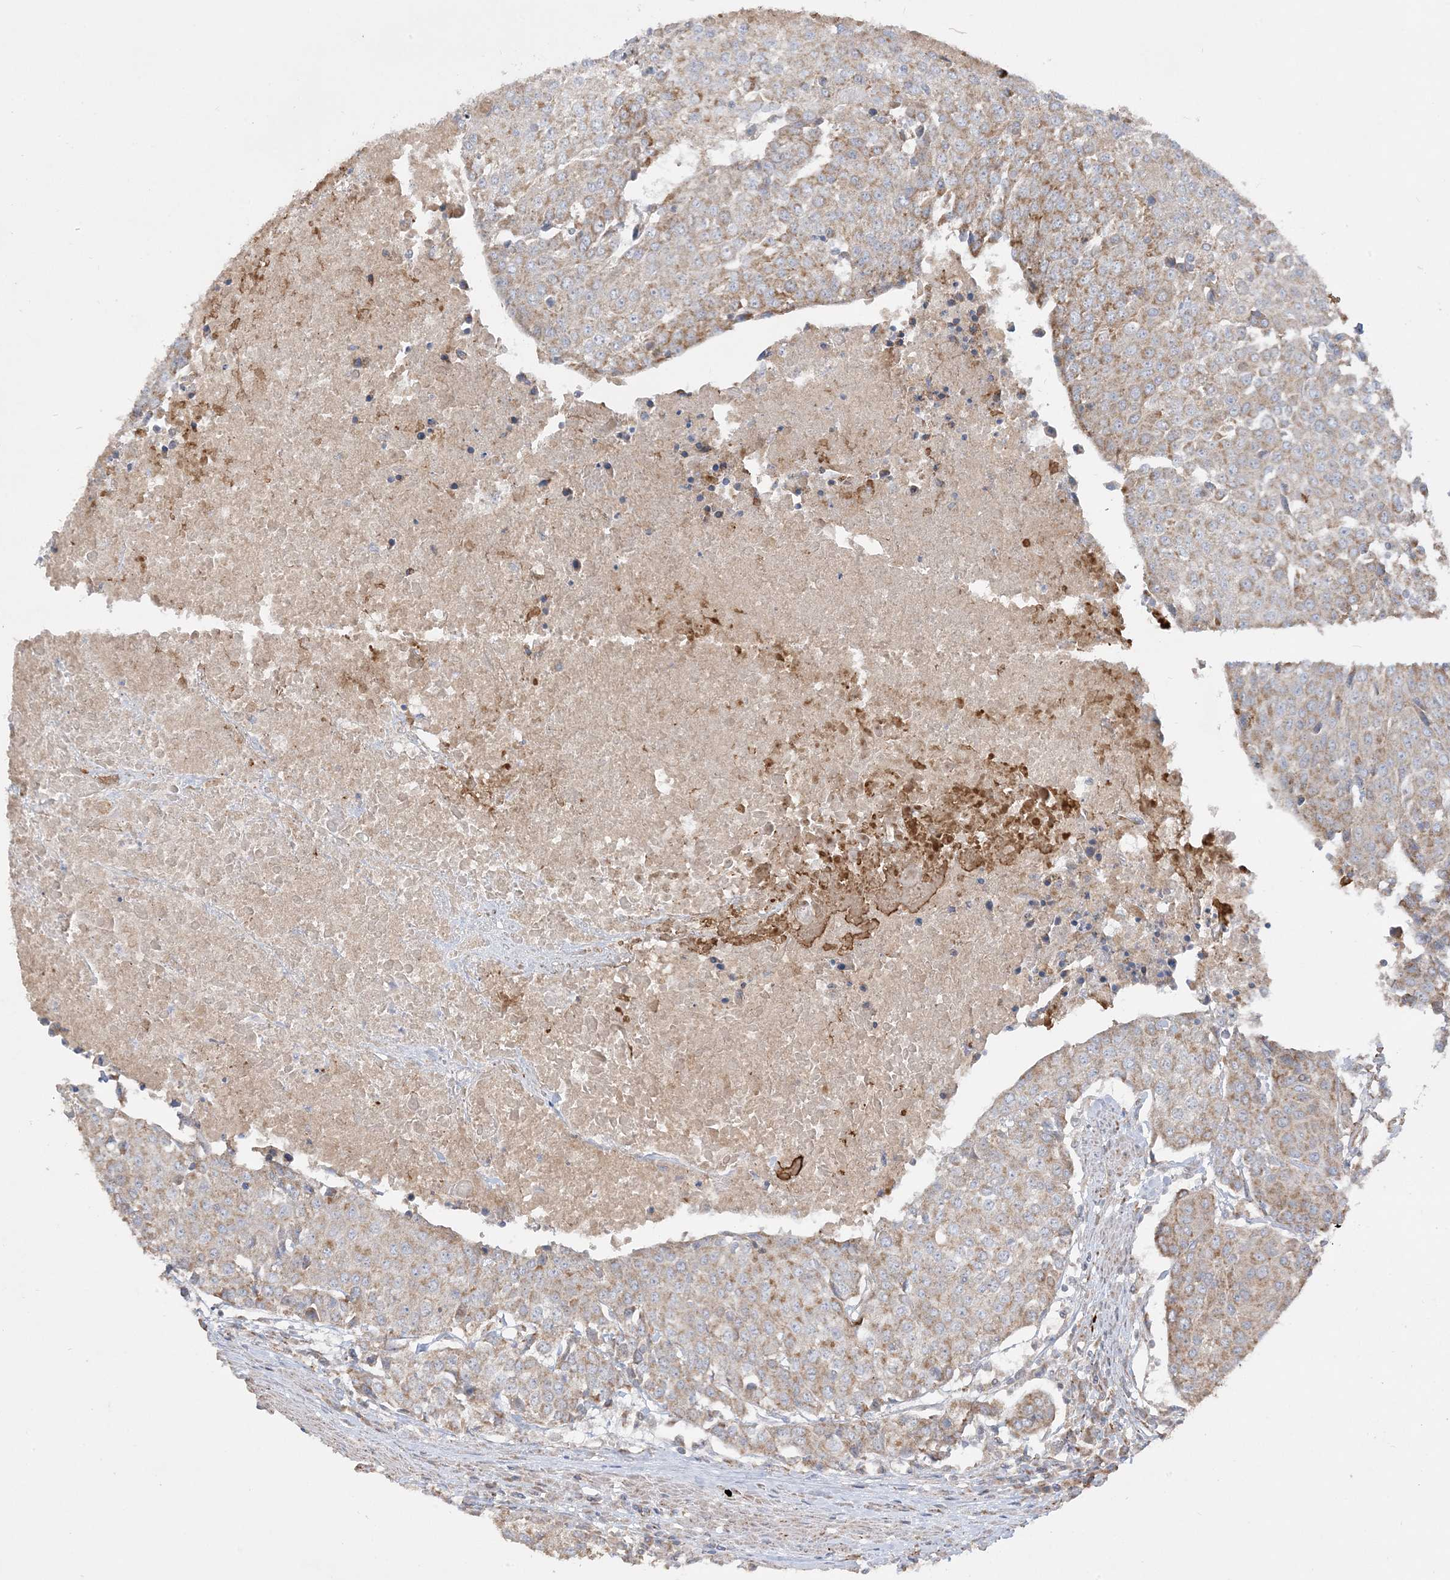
{"staining": {"intensity": "moderate", "quantity": ">75%", "location": "cytoplasmic/membranous"}, "tissue": "urothelial cancer", "cell_type": "Tumor cells", "image_type": "cancer", "snomed": [{"axis": "morphology", "description": "Urothelial carcinoma, High grade"}, {"axis": "topography", "description": "Urinary bladder"}], "caption": "An immunohistochemistry histopathology image of tumor tissue is shown. Protein staining in brown labels moderate cytoplasmic/membranous positivity in high-grade urothelial carcinoma within tumor cells.", "gene": "NDUFAF3", "patient": {"sex": "female", "age": 85}}